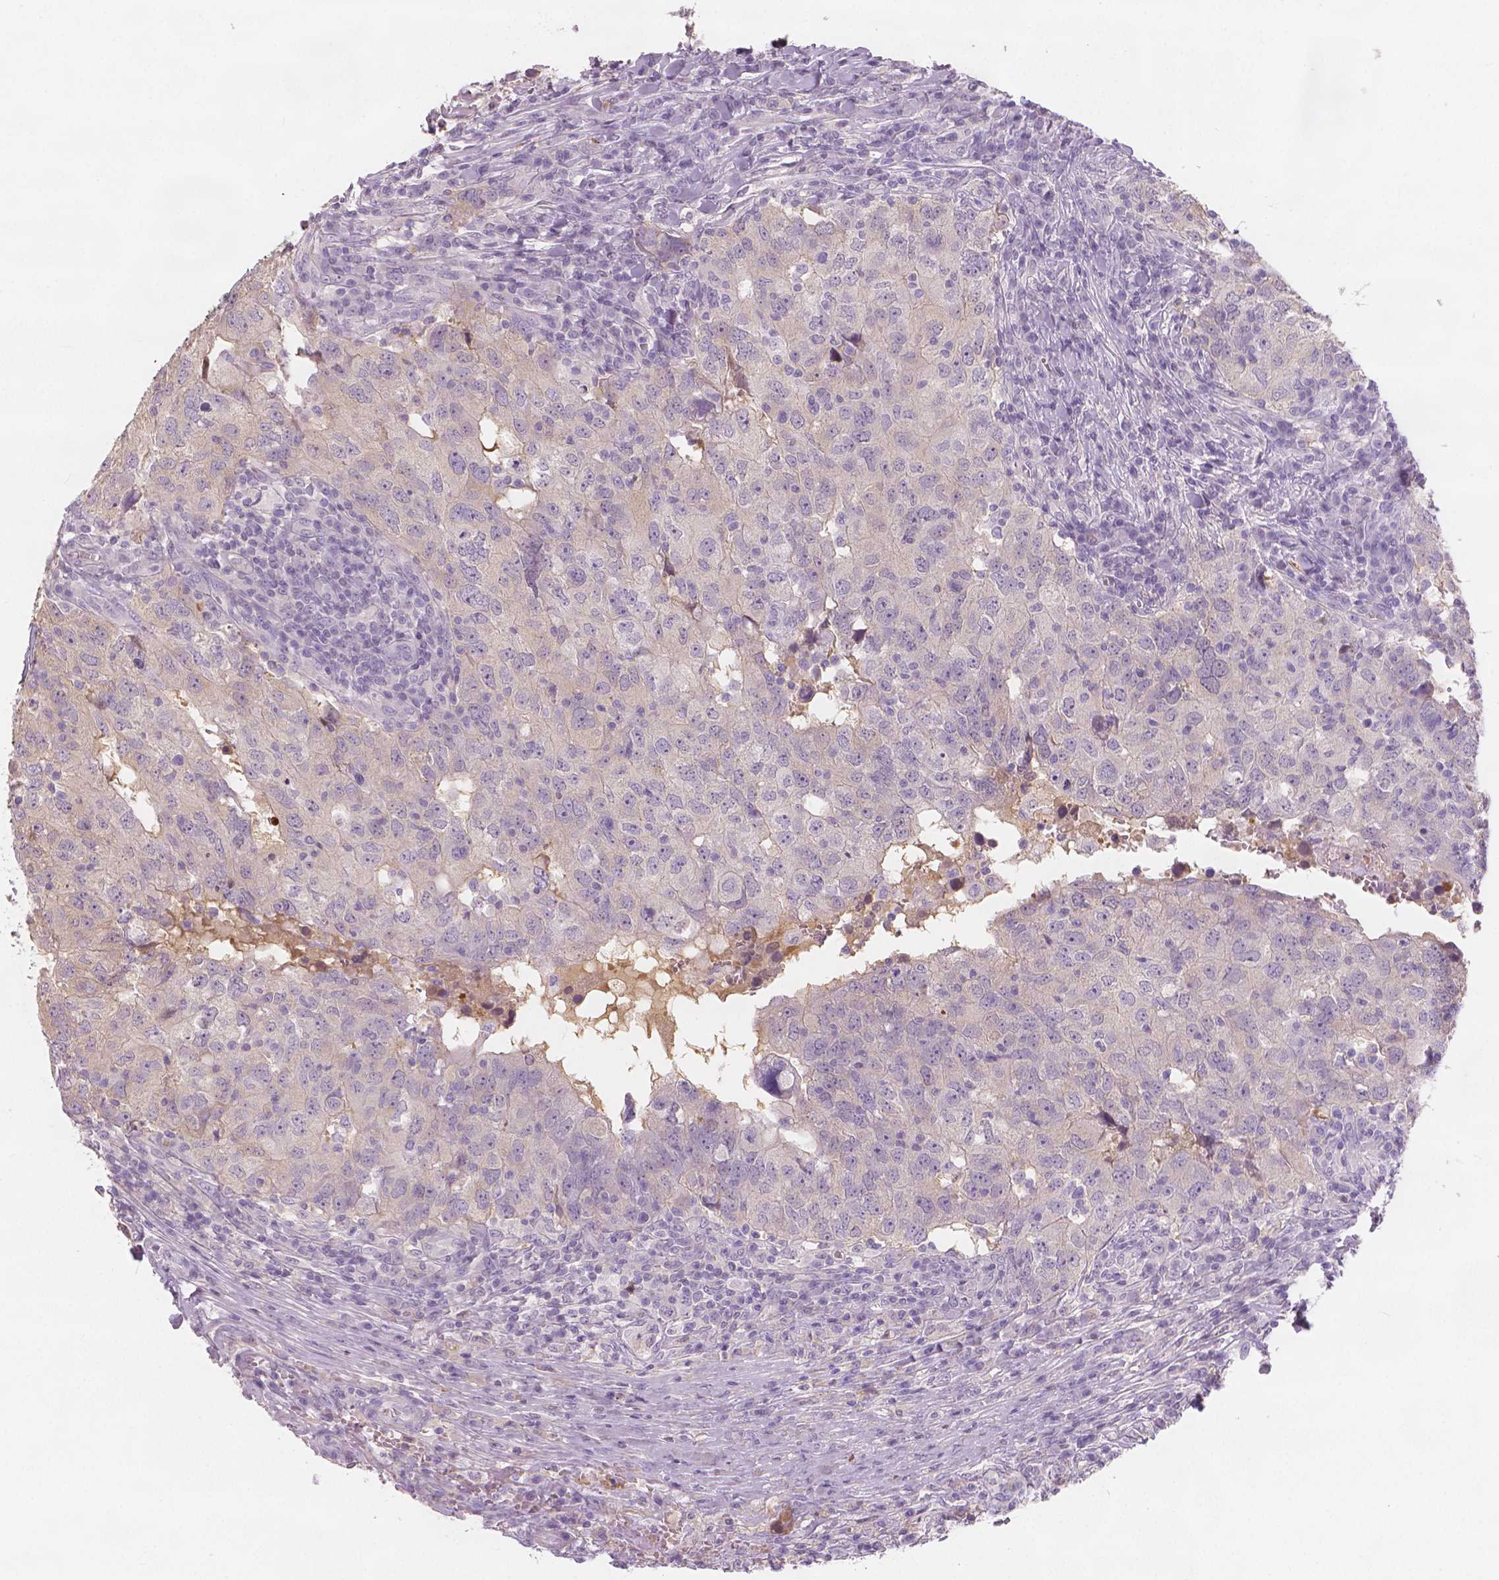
{"staining": {"intensity": "negative", "quantity": "none", "location": "none"}, "tissue": "breast cancer", "cell_type": "Tumor cells", "image_type": "cancer", "snomed": [{"axis": "morphology", "description": "Duct carcinoma"}, {"axis": "topography", "description": "Breast"}], "caption": "Immunohistochemical staining of infiltrating ductal carcinoma (breast) exhibits no significant staining in tumor cells. (Brightfield microscopy of DAB immunohistochemistry at high magnification).", "gene": "APOA4", "patient": {"sex": "female", "age": 30}}